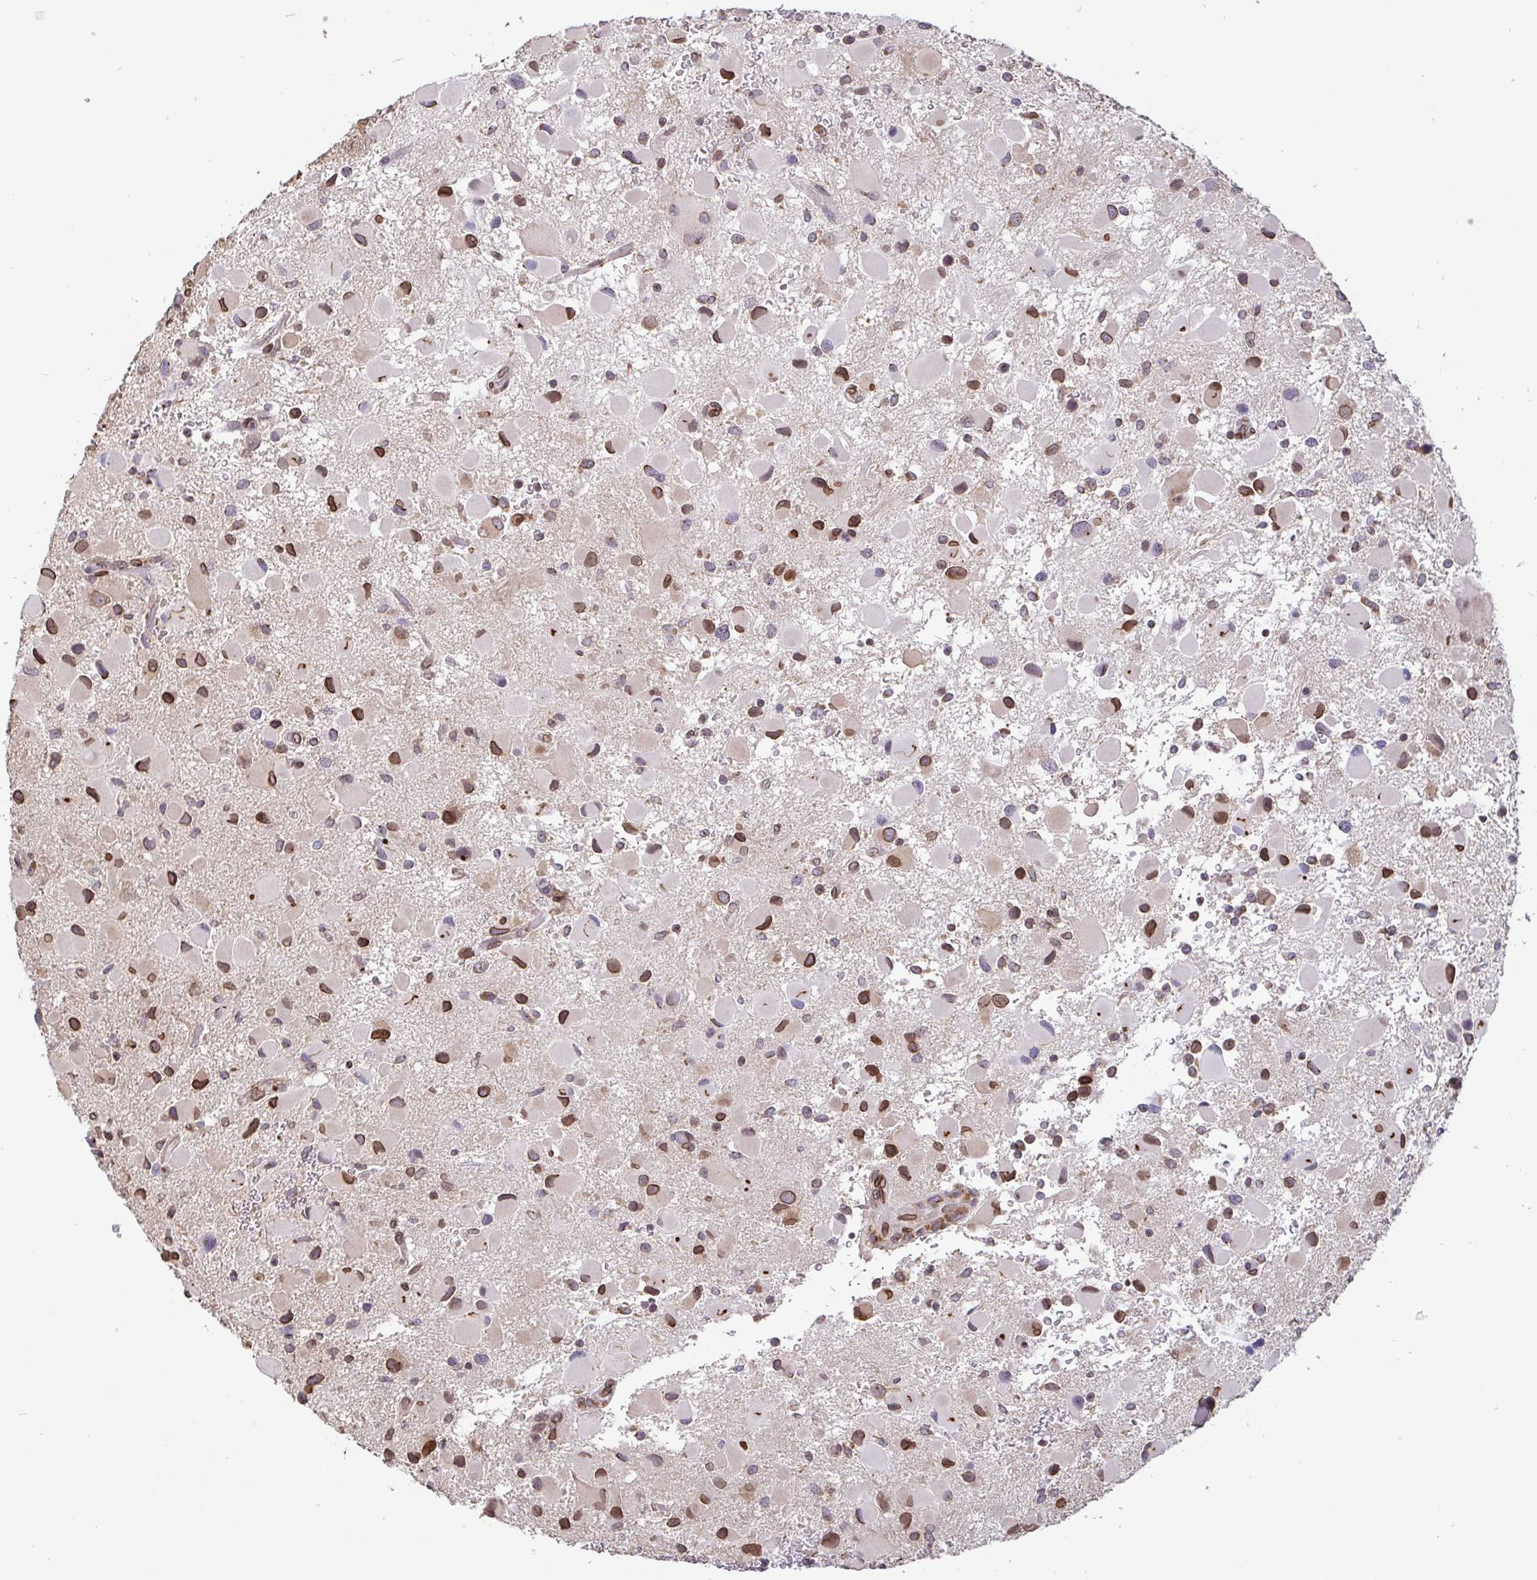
{"staining": {"intensity": "moderate", "quantity": "25%-75%", "location": "cytoplasmic/membranous,nuclear"}, "tissue": "glioma", "cell_type": "Tumor cells", "image_type": "cancer", "snomed": [{"axis": "morphology", "description": "Glioma, malignant, Low grade"}, {"axis": "topography", "description": "Brain"}], "caption": "A brown stain highlights moderate cytoplasmic/membranous and nuclear positivity of a protein in human glioma tumor cells.", "gene": "EMD", "patient": {"sex": "female", "age": 32}}